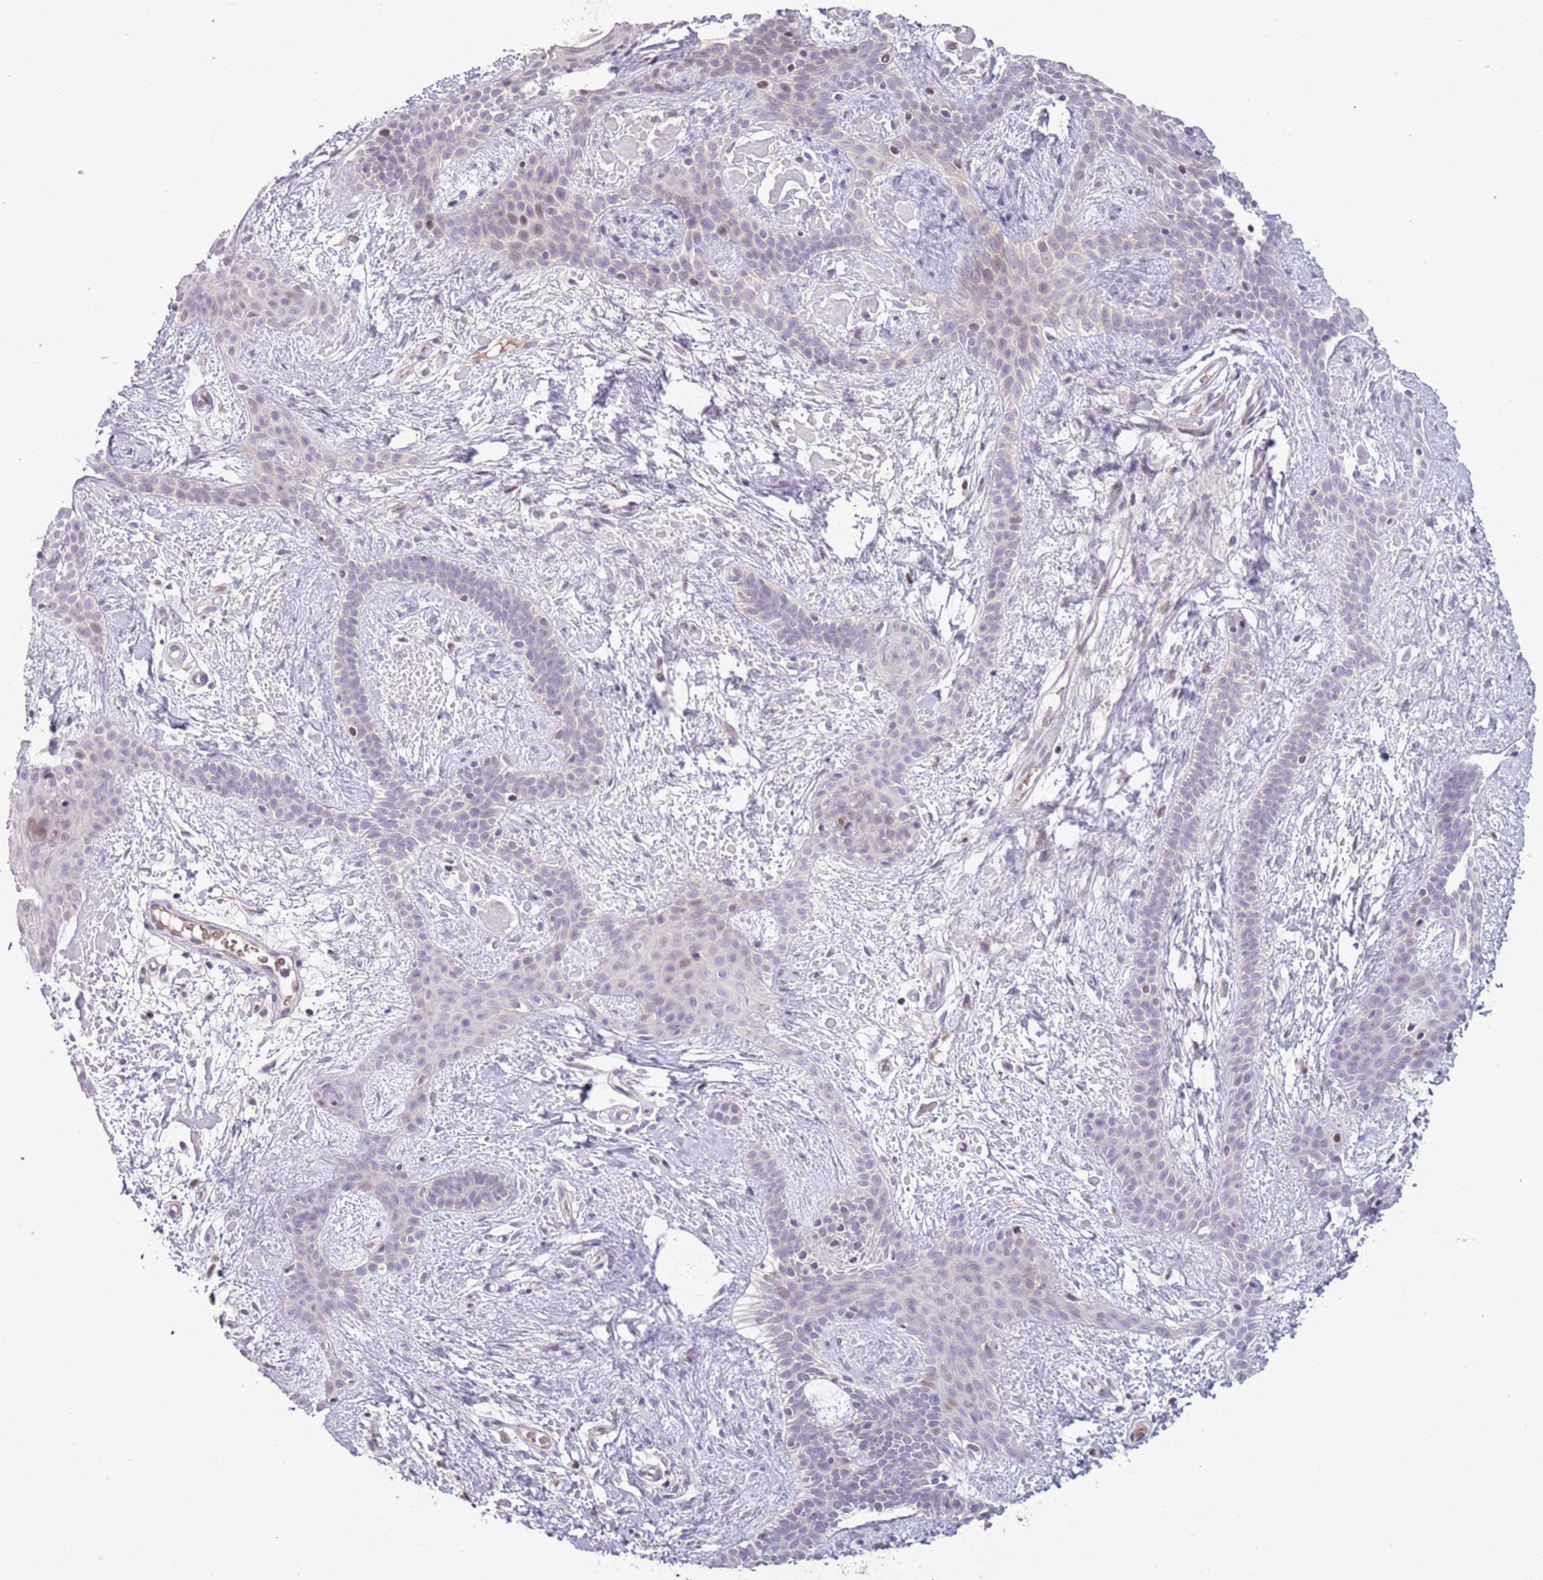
{"staining": {"intensity": "negative", "quantity": "none", "location": "none"}, "tissue": "skin cancer", "cell_type": "Tumor cells", "image_type": "cancer", "snomed": [{"axis": "morphology", "description": "Basal cell carcinoma"}, {"axis": "topography", "description": "Skin"}], "caption": "DAB (3,3'-diaminobenzidine) immunohistochemical staining of skin cancer (basal cell carcinoma) demonstrates no significant staining in tumor cells.", "gene": "SHROOM3", "patient": {"sex": "male", "age": 78}}